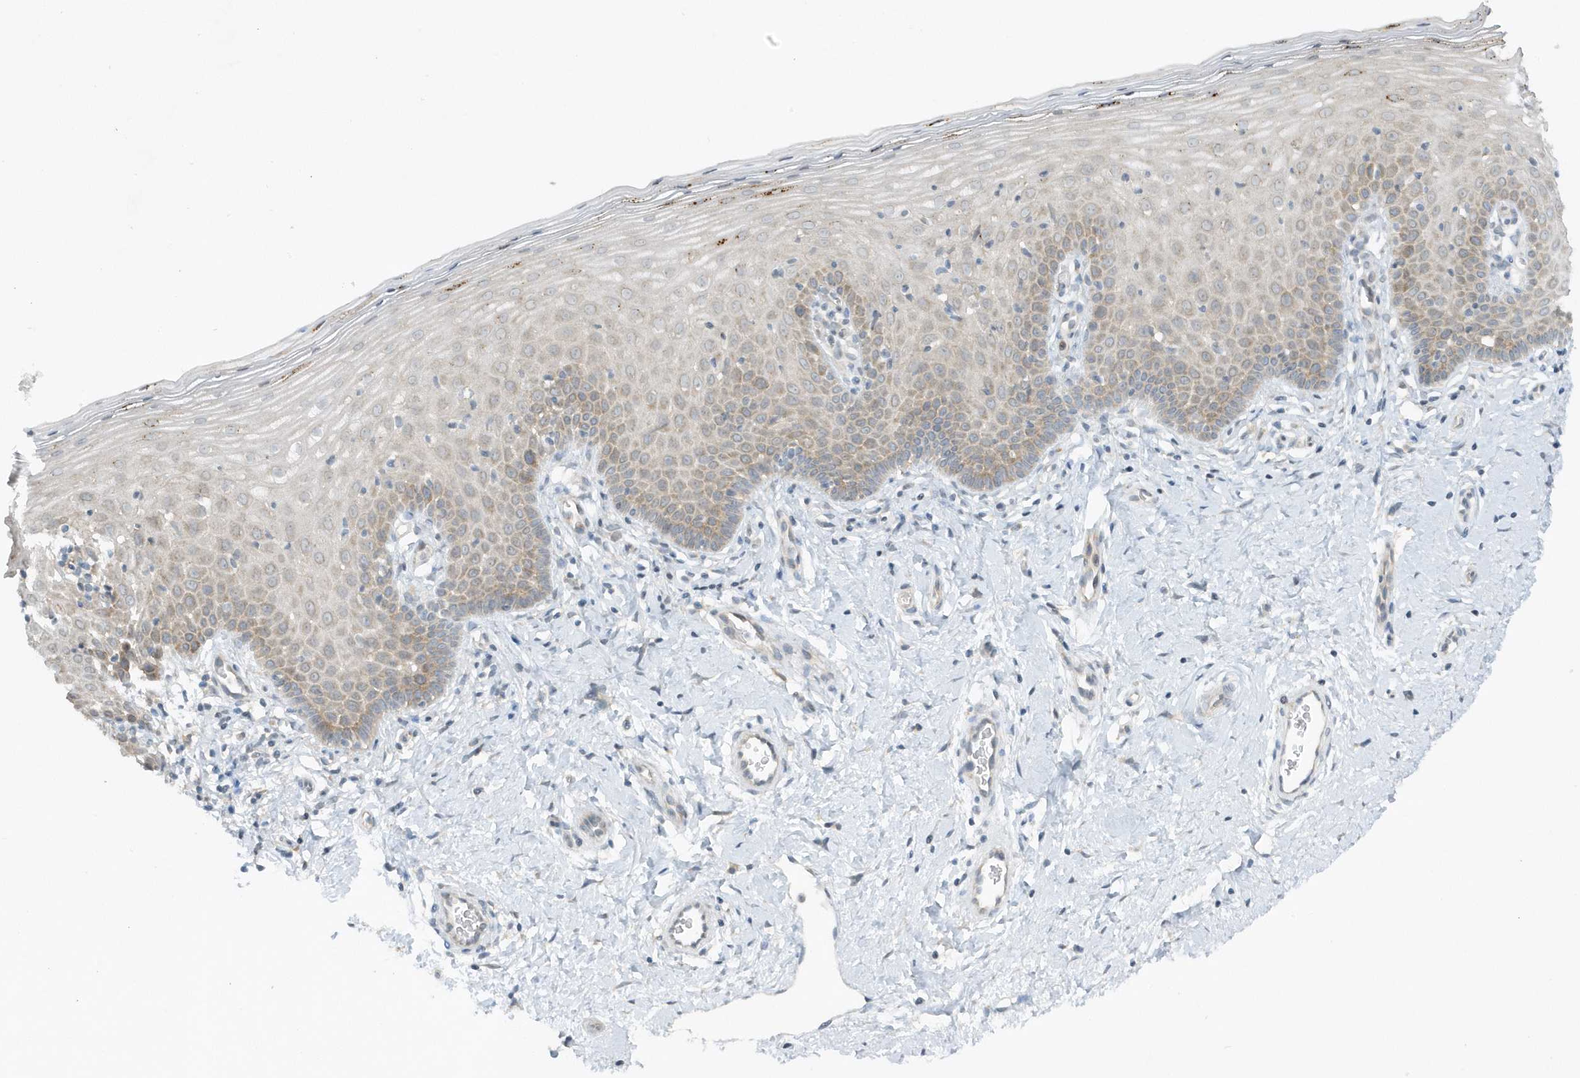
{"staining": {"intensity": "weak", "quantity": "25%-75%", "location": "cytoplasmic/membranous"}, "tissue": "cervix", "cell_type": "Glandular cells", "image_type": "normal", "snomed": [{"axis": "morphology", "description": "Normal tissue, NOS"}, {"axis": "topography", "description": "Cervix"}], "caption": "DAB (3,3'-diaminobenzidine) immunohistochemical staining of benign cervix displays weak cytoplasmic/membranous protein positivity in approximately 25%-75% of glandular cells.", "gene": "SCN3A", "patient": {"sex": "female", "age": 36}}